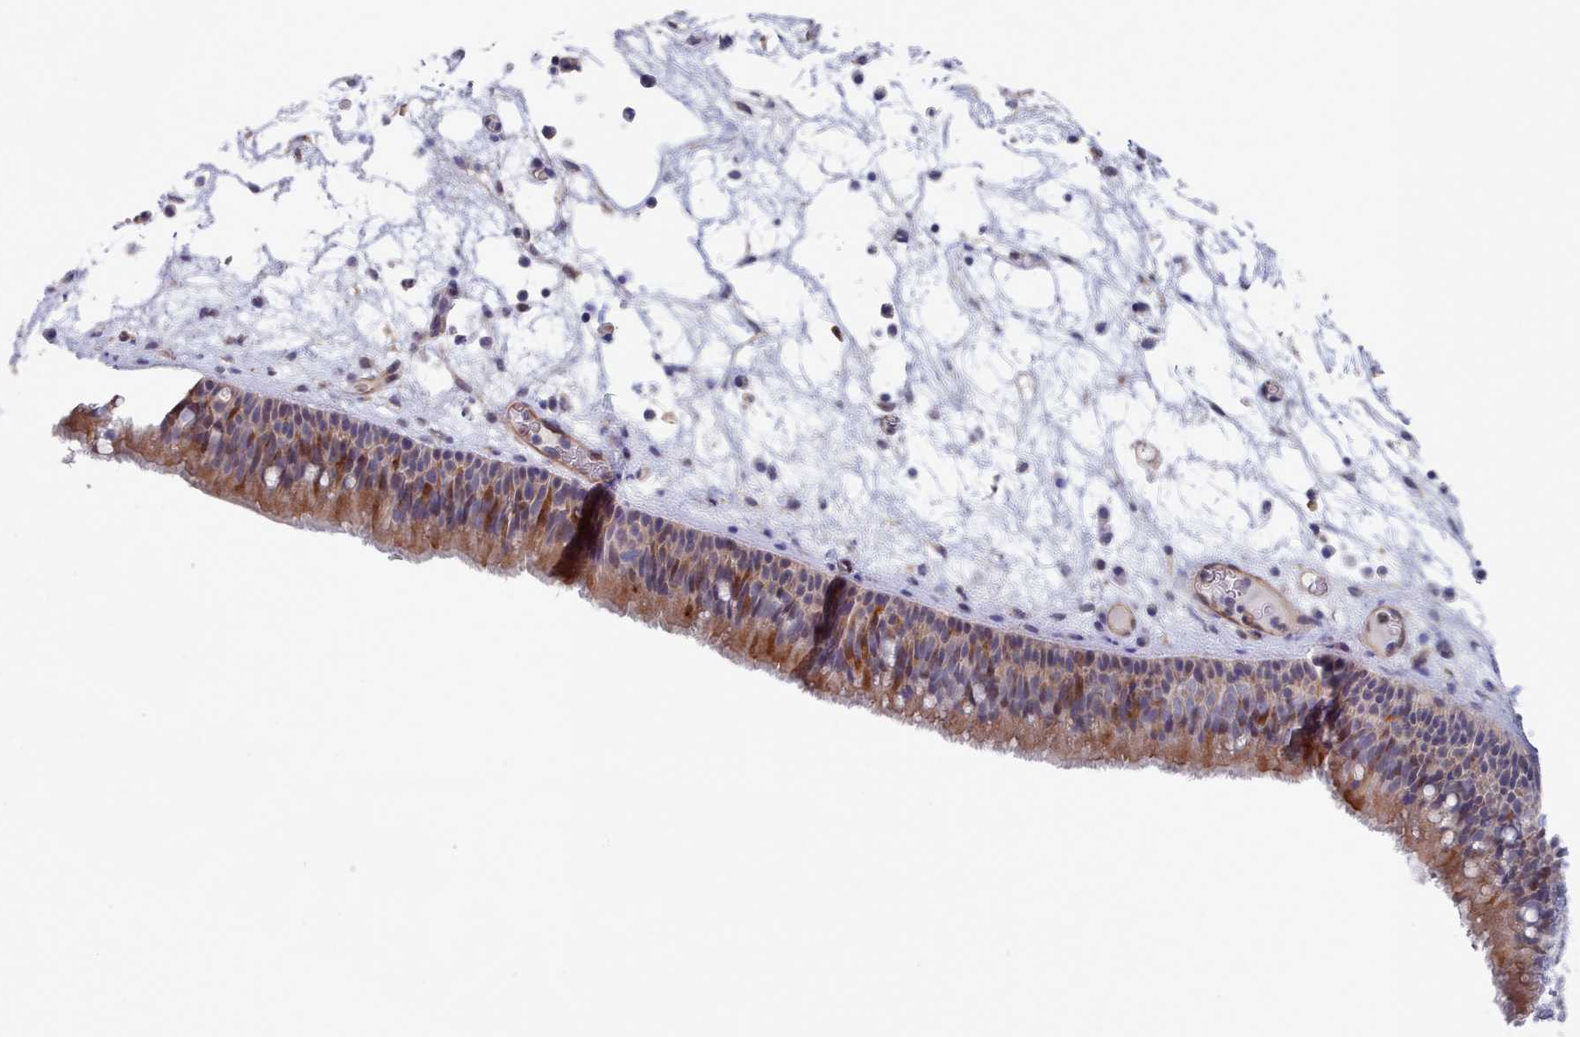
{"staining": {"intensity": "moderate", "quantity": ">75%", "location": "cytoplasmic/membranous"}, "tissue": "nasopharynx", "cell_type": "Respiratory epithelial cells", "image_type": "normal", "snomed": [{"axis": "morphology", "description": "Normal tissue, NOS"}, {"axis": "morphology", "description": "Inflammation, NOS"}, {"axis": "morphology", "description": "Malignant melanoma, Metastatic site"}, {"axis": "topography", "description": "Nasopharynx"}], "caption": "A histopathology image showing moderate cytoplasmic/membranous positivity in approximately >75% of respiratory epithelial cells in normal nasopharynx, as visualized by brown immunohistochemical staining.", "gene": "G6PC1", "patient": {"sex": "male", "age": 70}}